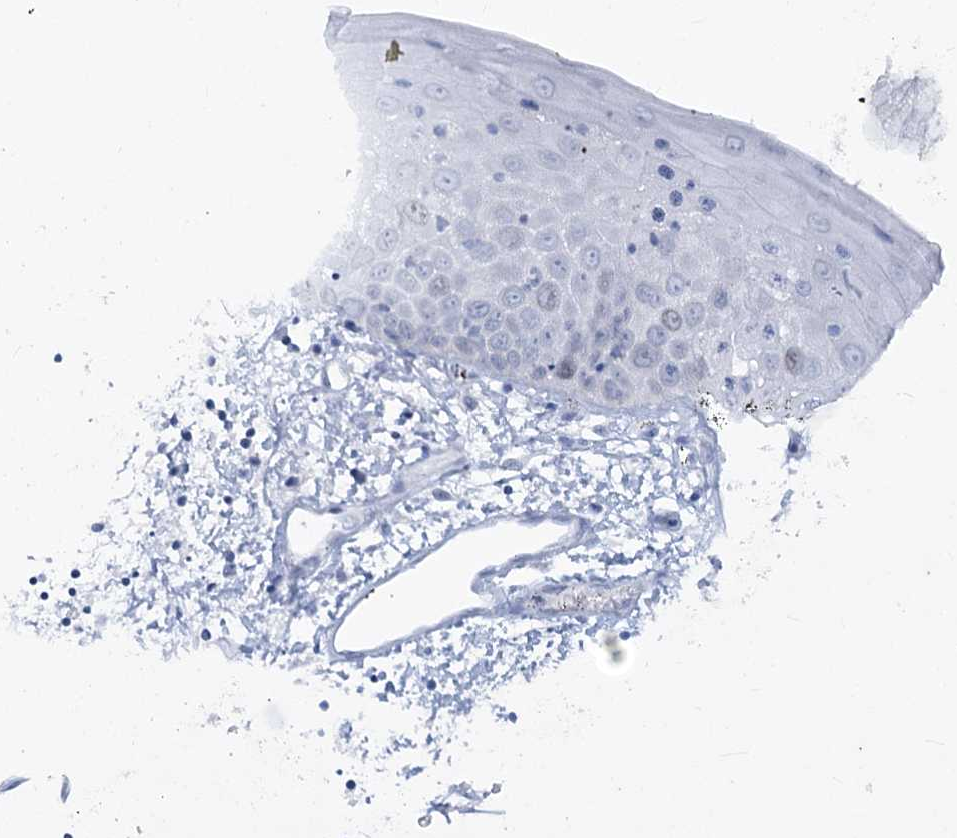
{"staining": {"intensity": "negative", "quantity": "none", "location": "none"}, "tissue": "oral mucosa", "cell_type": "Squamous epithelial cells", "image_type": "normal", "snomed": [{"axis": "morphology", "description": "Normal tissue, NOS"}, {"axis": "topography", "description": "Oral tissue"}], "caption": "Squamous epithelial cells show no significant protein expression in normal oral mucosa.", "gene": "ABITRAM", "patient": {"sex": "male", "age": 74}}